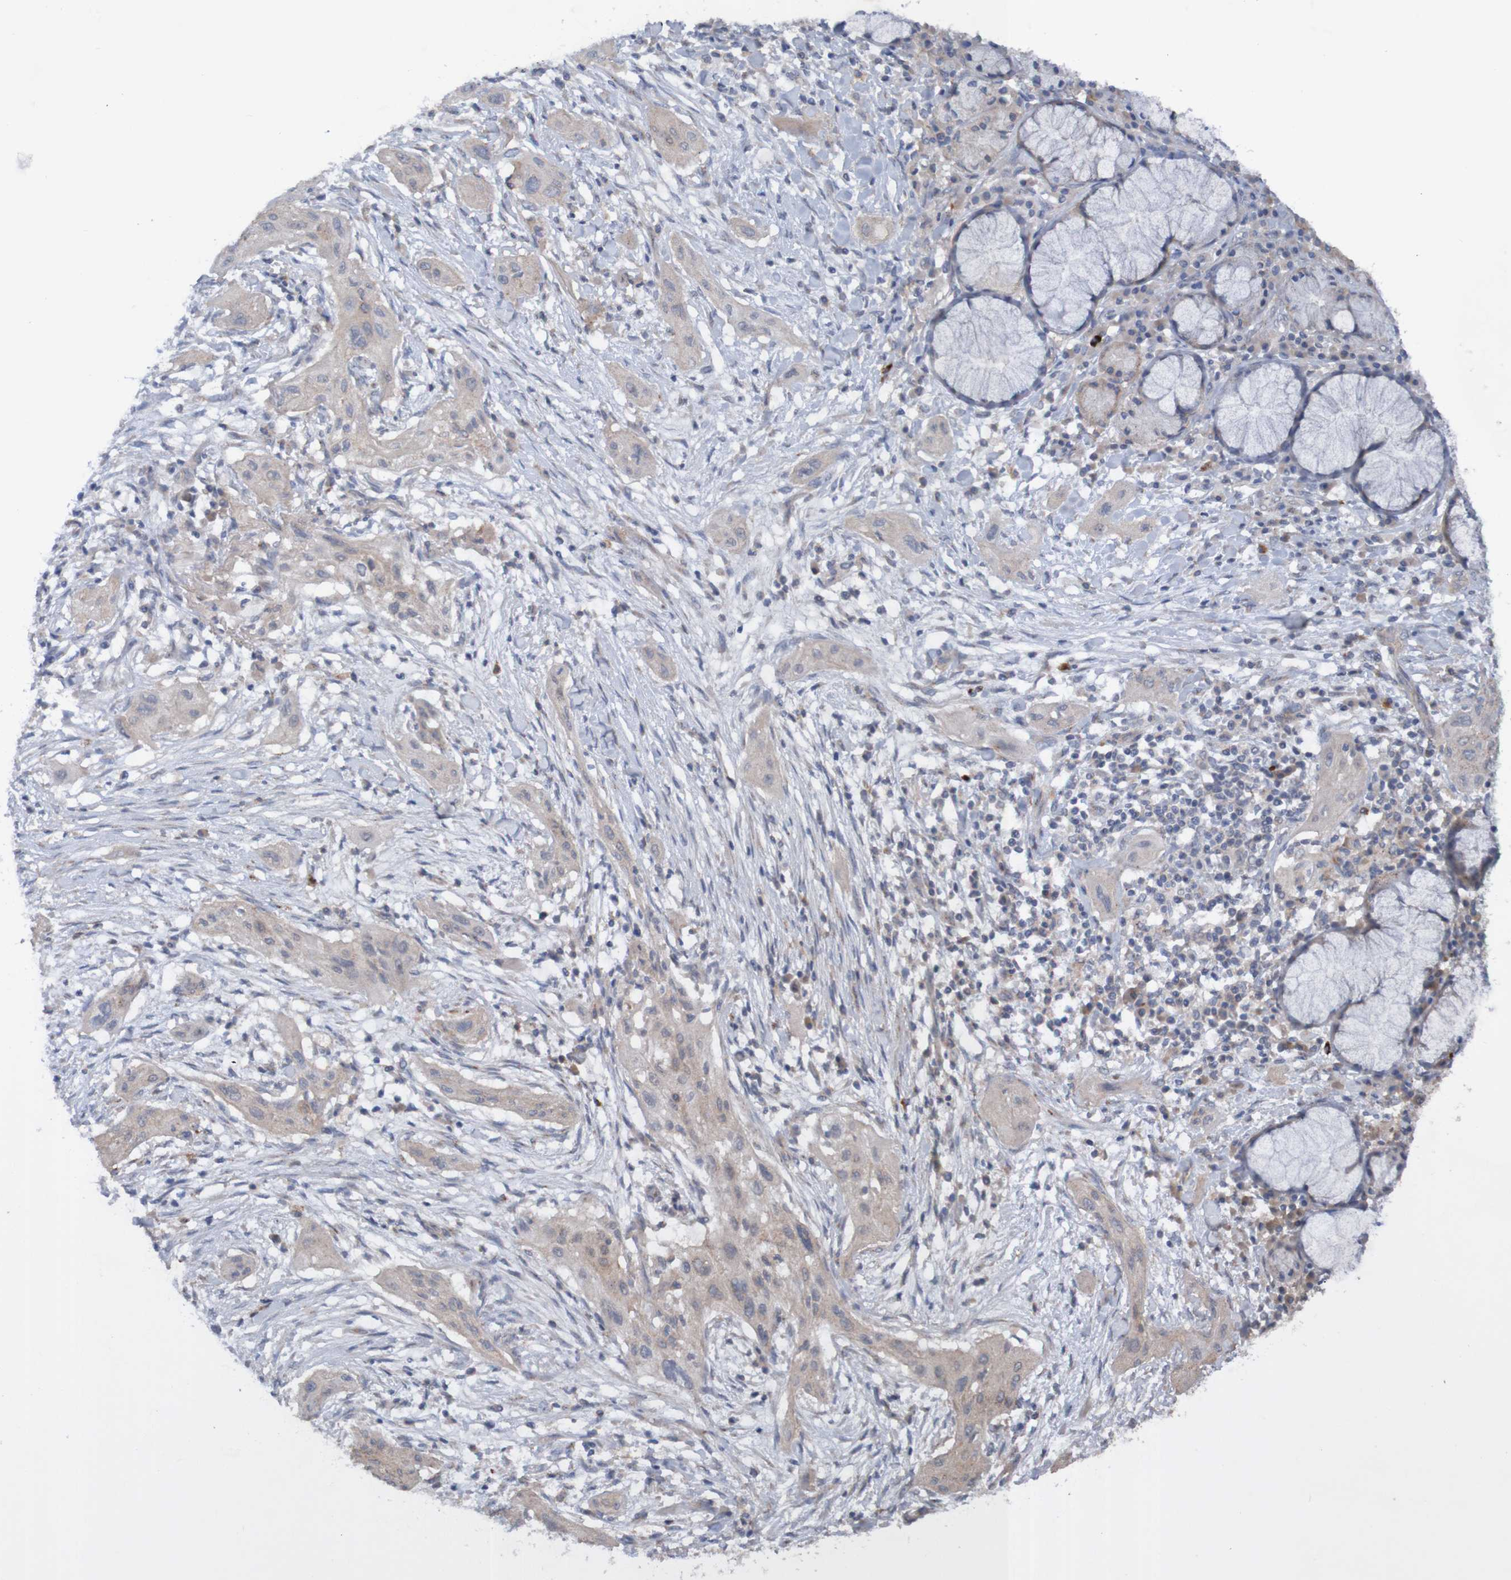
{"staining": {"intensity": "weak", "quantity": ">75%", "location": "cytoplasmic/membranous"}, "tissue": "lung cancer", "cell_type": "Tumor cells", "image_type": "cancer", "snomed": [{"axis": "morphology", "description": "Squamous cell carcinoma, NOS"}, {"axis": "topography", "description": "Lung"}], "caption": "Weak cytoplasmic/membranous expression for a protein is appreciated in about >75% of tumor cells of squamous cell carcinoma (lung) using immunohistochemistry (IHC).", "gene": "ANGPT4", "patient": {"sex": "female", "age": 47}}